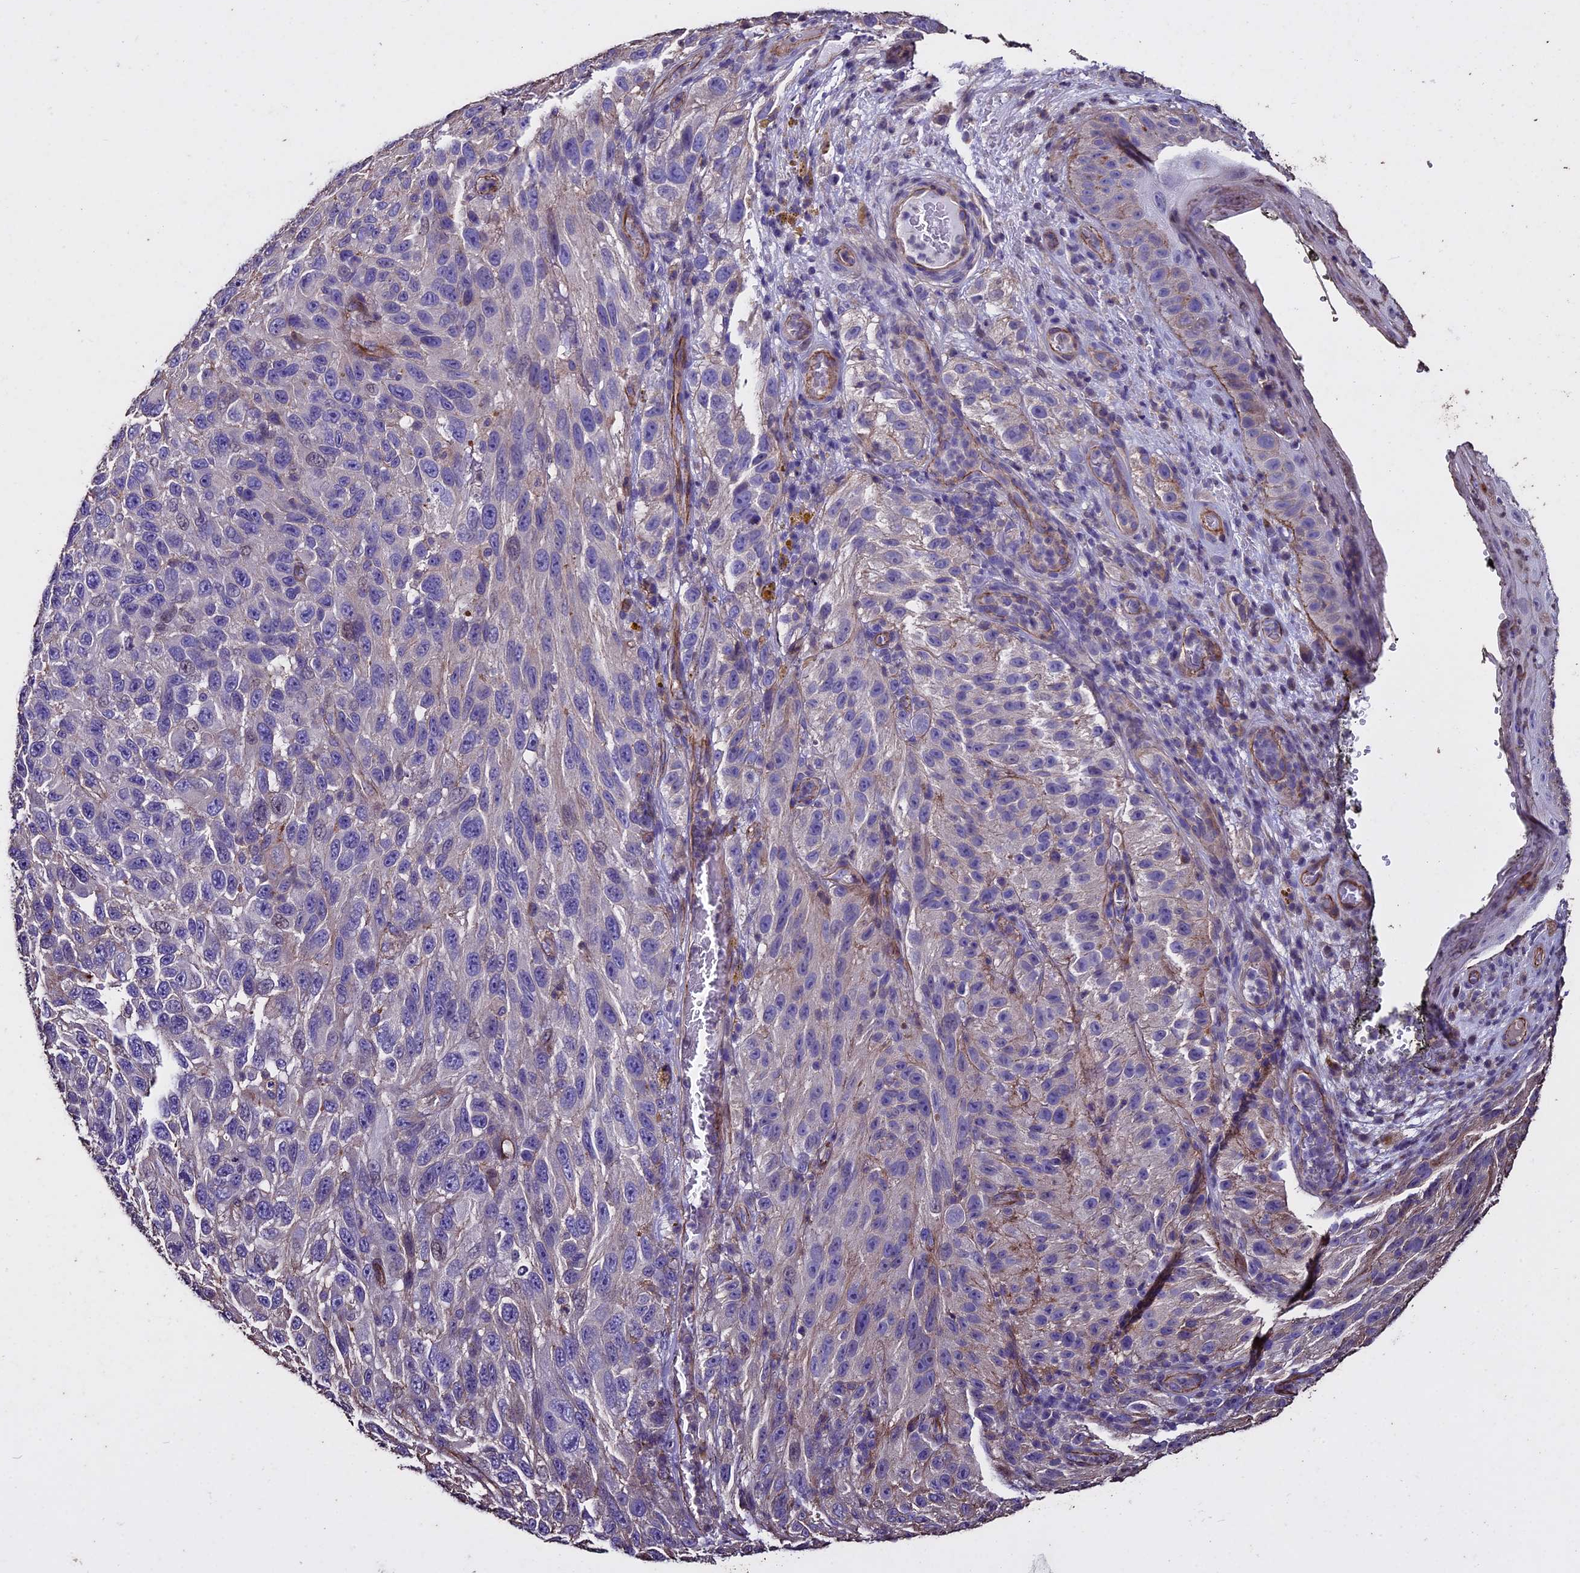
{"staining": {"intensity": "weak", "quantity": "<25%", "location": "cytoplasmic/membranous"}, "tissue": "melanoma", "cell_type": "Tumor cells", "image_type": "cancer", "snomed": [{"axis": "morphology", "description": "Malignant melanoma, NOS"}, {"axis": "topography", "description": "Skin"}], "caption": "This is an immunohistochemistry photomicrograph of human melanoma. There is no staining in tumor cells.", "gene": "USB1", "patient": {"sex": "female", "age": 96}}